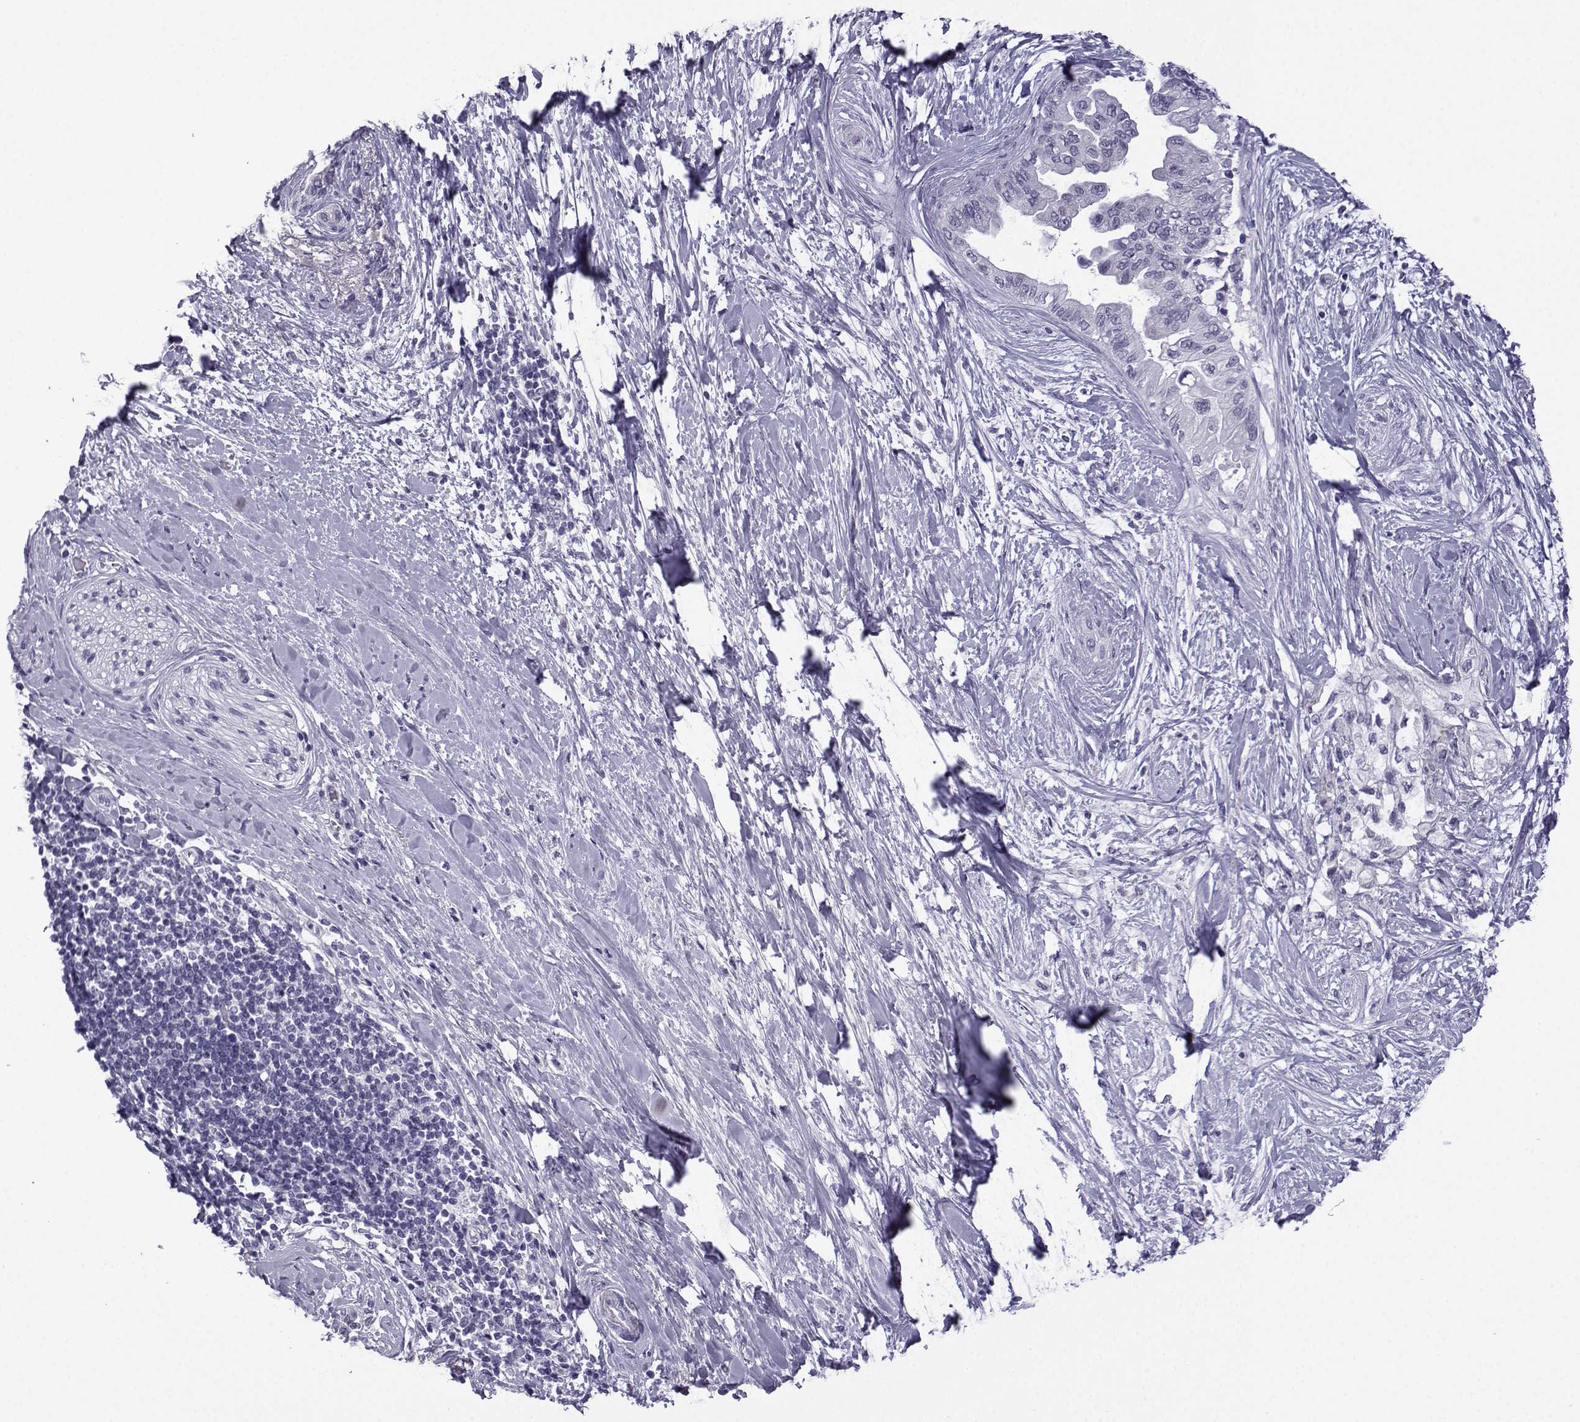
{"staining": {"intensity": "negative", "quantity": "none", "location": "none"}, "tissue": "pancreatic cancer", "cell_type": "Tumor cells", "image_type": "cancer", "snomed": [{"axis": "morphology", "description": "Normal tissue, NOS"}, {"axis": "morphology", "description": "Adenocarcinoma, NOS"}, {"axis": "topography", "description": "Pancreas"}, {"axis": "topography", "description": "Duodenum"}], "caption": "DAB immunohistochemical staining of human pancreatic cancer demonstrates no significant expression in tumor cells. (DAB IHC with hematoxylin counter stain).", "gene": "ACRBP", "patient": {"sex": "female", "age": 60}}